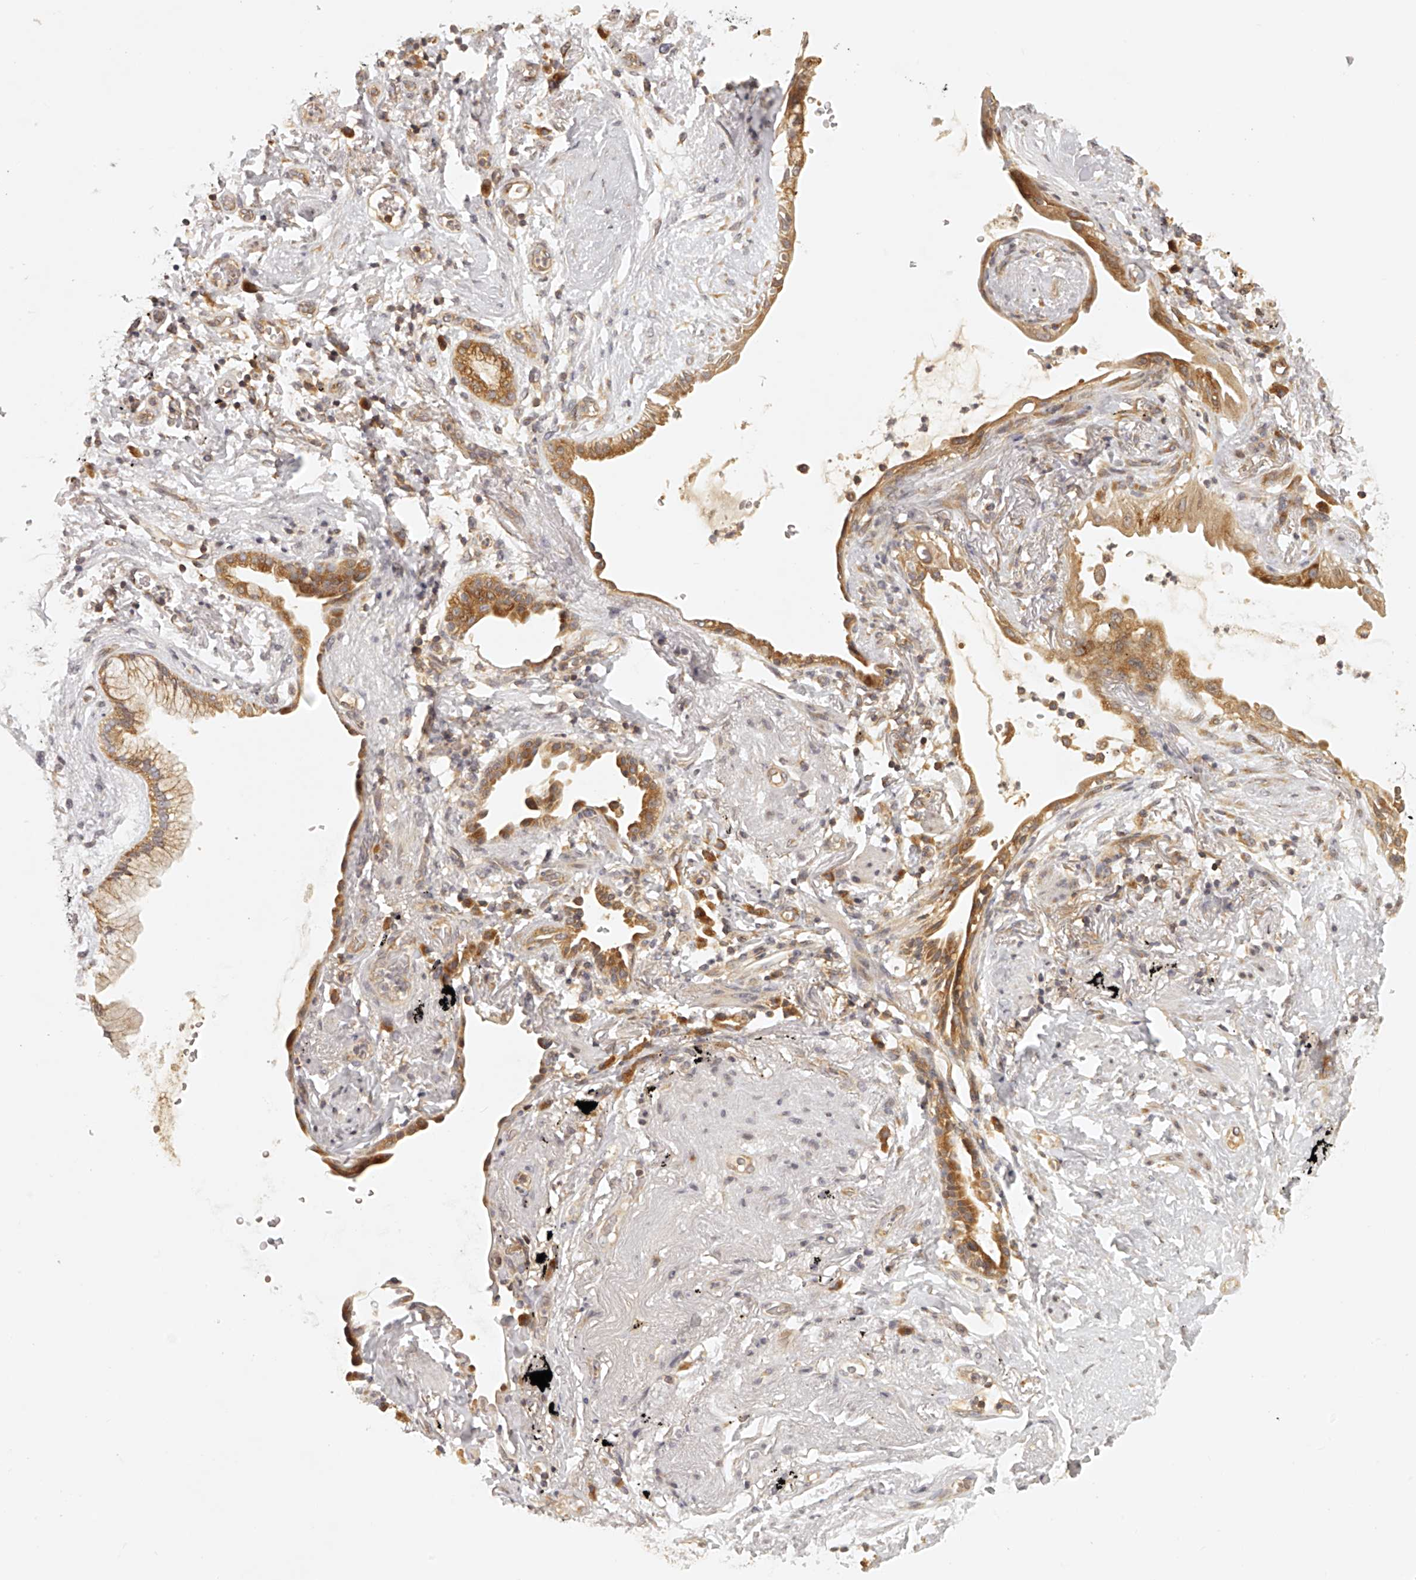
{"staining": {"intensity": "moderate", "quantity": ">75%", "location": "cytoplasmic/membranous"}, "tissue": "lung cancer", "cell_type": "Tumor cells", "image_type": "cancer", "snomed": [{"axis": "morphology", "description": "Adenocarcinoma, NOS"}, {"axis": "topography", "description": "Lung"}], "caption": "Tumor cells demonstrate medium levels of moderate cytoplasmic/membranous positivity in about >75% of cells in human adenocarcinoma (lung).", "gene": "EIF3I", "patient": {"sex": "female", "age": 70}}